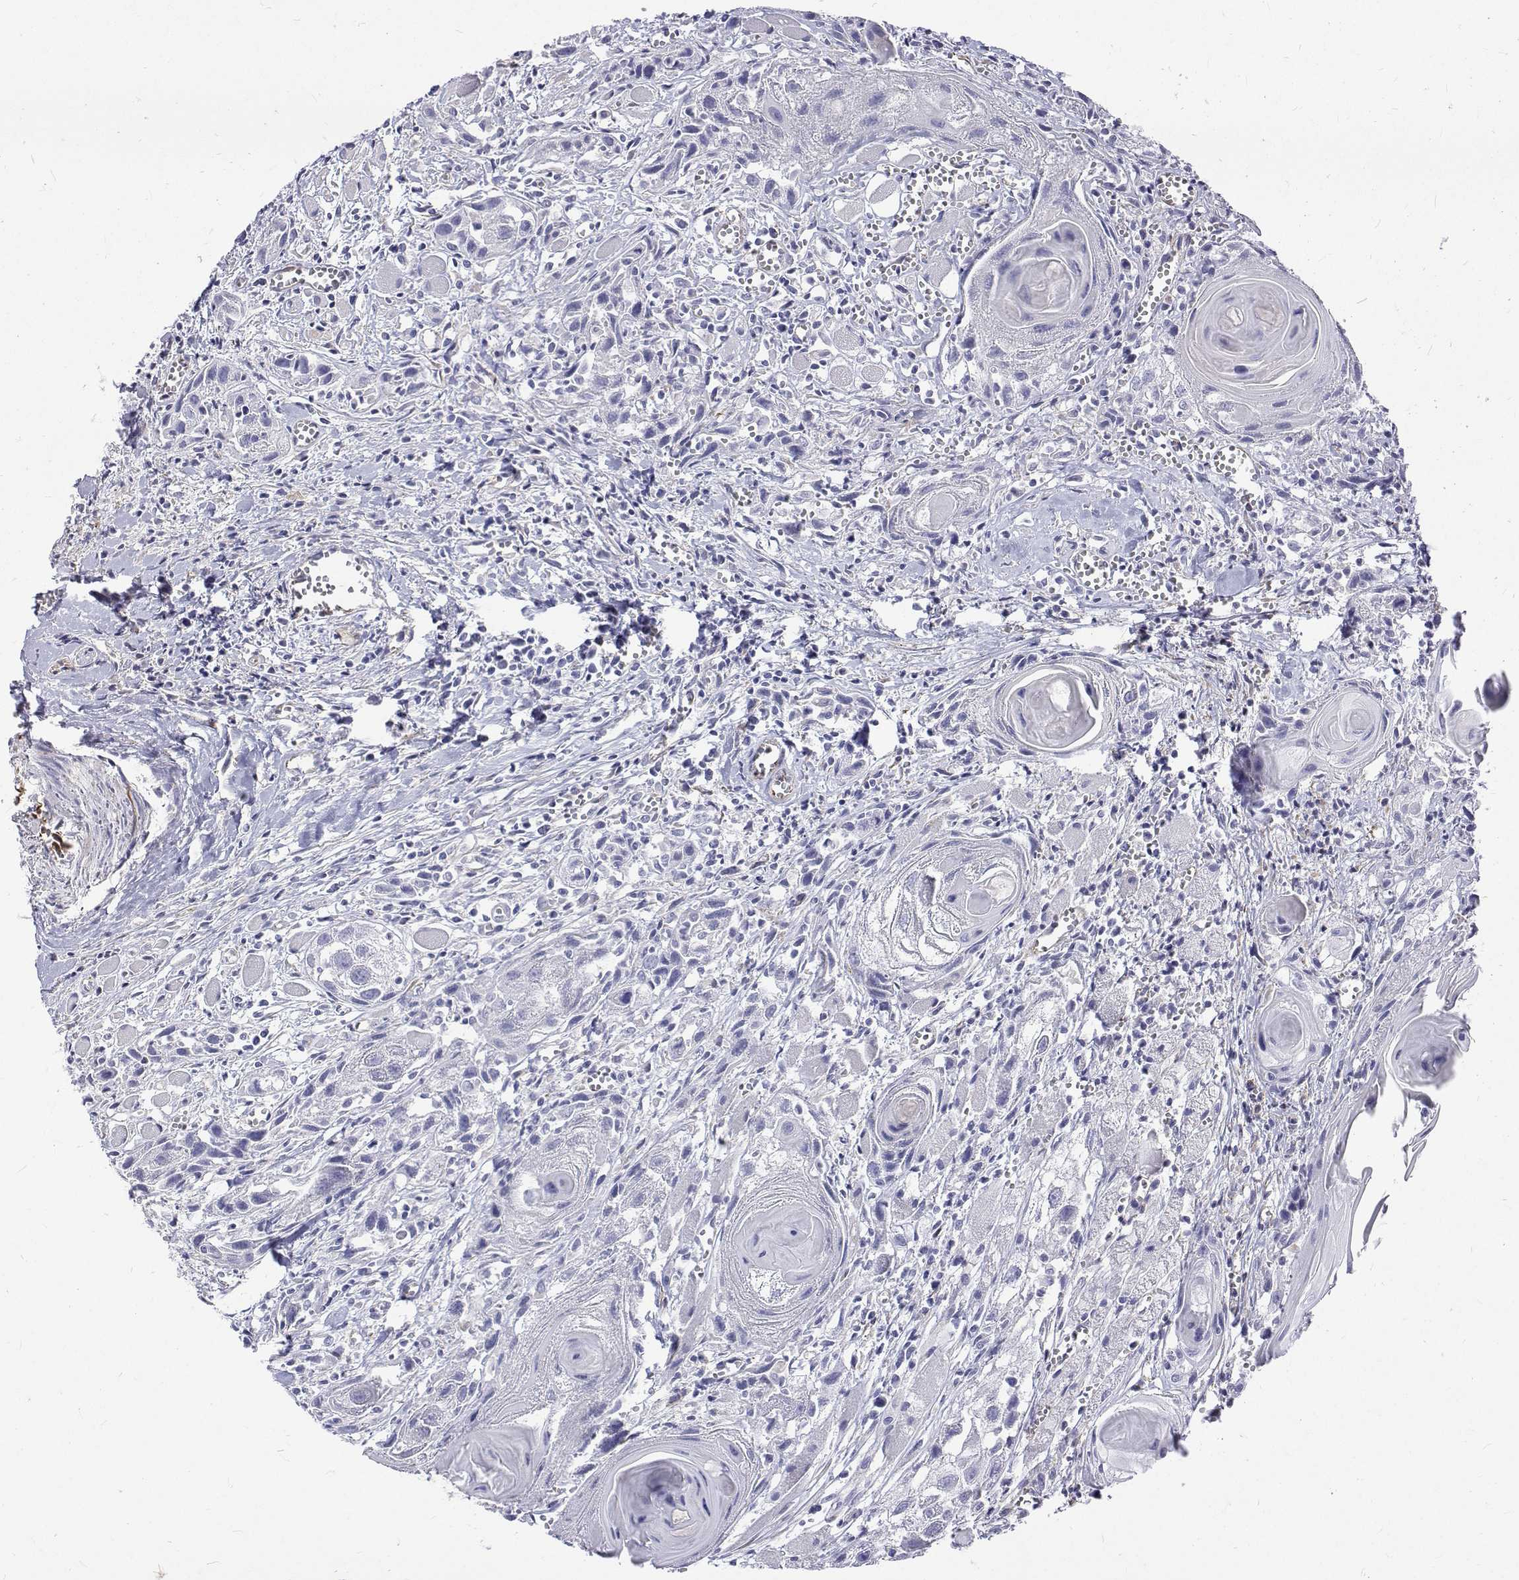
{"staining": {"intensity": "negative", "quantity": "none", "location": "none"}, "tissue": "head and neck cancer", "cell_type": "Tumor cells", "image_type": "cancer", "snomed": [{"axis": "morphology", "description": "Squamous cell carcinoma, NOS"}, {"axis": "topography", "description": "Head-Neck"}], "caption": "This photomicrograph is of squamous cell carcinoma (head and neck) stained with IHC to label a protein in brown with the nuclei are counter-stained blue. There is no positivity in tumor cells. The staining was performed using DAB (3,3'-diaminobenzidine) to visualize the protein expression in brown, while the nuclei were stained in blue with hematoxylin (Magnification: 20x).", "gene": "OPRPN", "patient": {"sex": "female", "age": 80}}